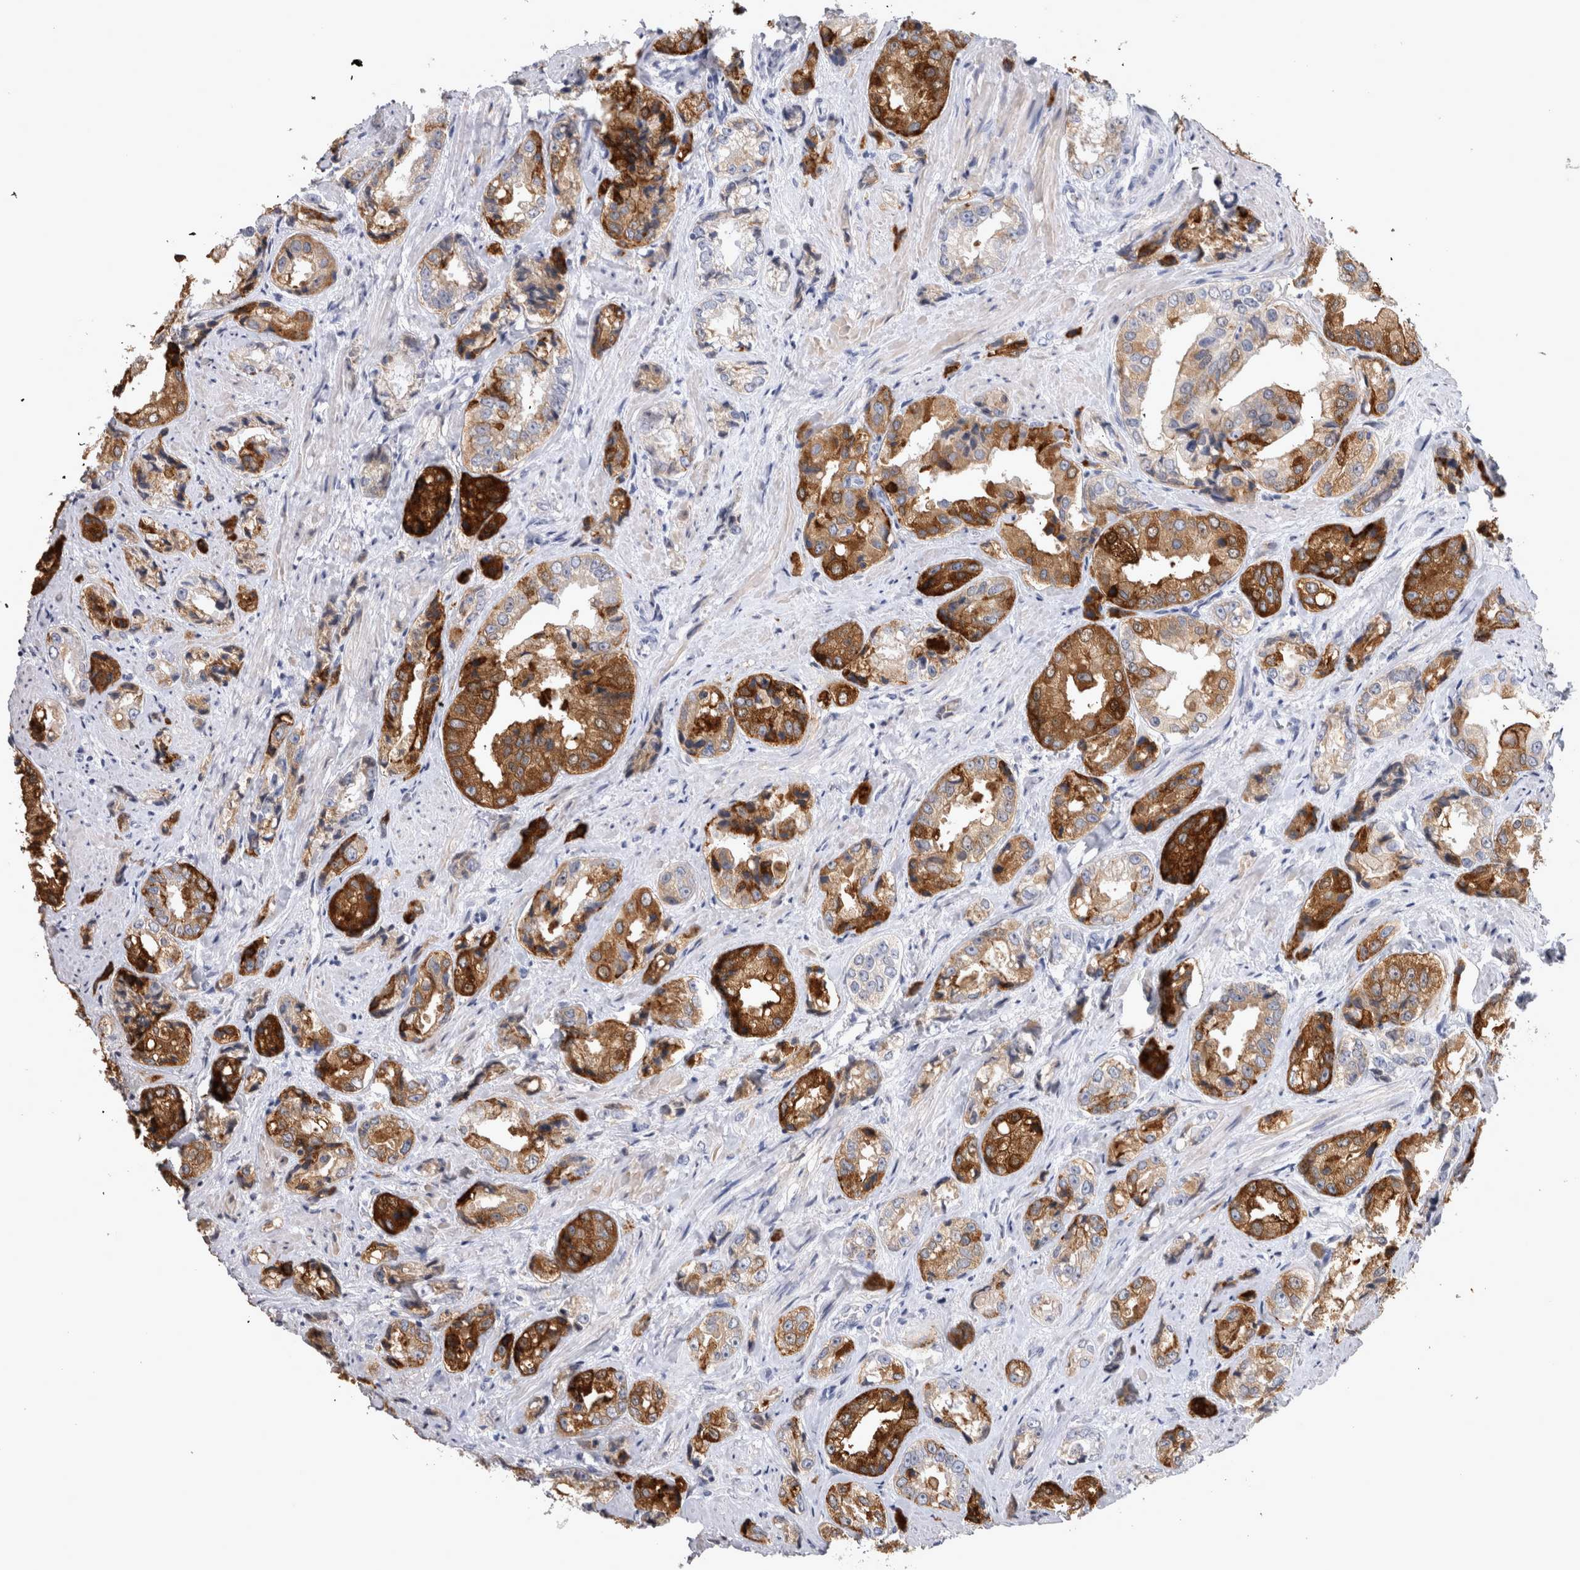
{"staining": {"intensity": "strong", "quantity": ">75%", "location": "cytoplasmic/membranous"}, "tissue": "prostate cancer", "cell_type": "Tumor cells", "image_type": "cancer", "snomed": [{"axis": "morphology", "description": "Adenocarcinoma, High grade"}, {"axis": "topography", "description": "Prostate"}], "caption": "Human prostate cancer stained with a brown dye exhibits strong cytoplasmic/membranous positive staining in approximately >75% of tumor cells.", "gene": "MSMB", "patient": {"sex": "male", "age": 61}}